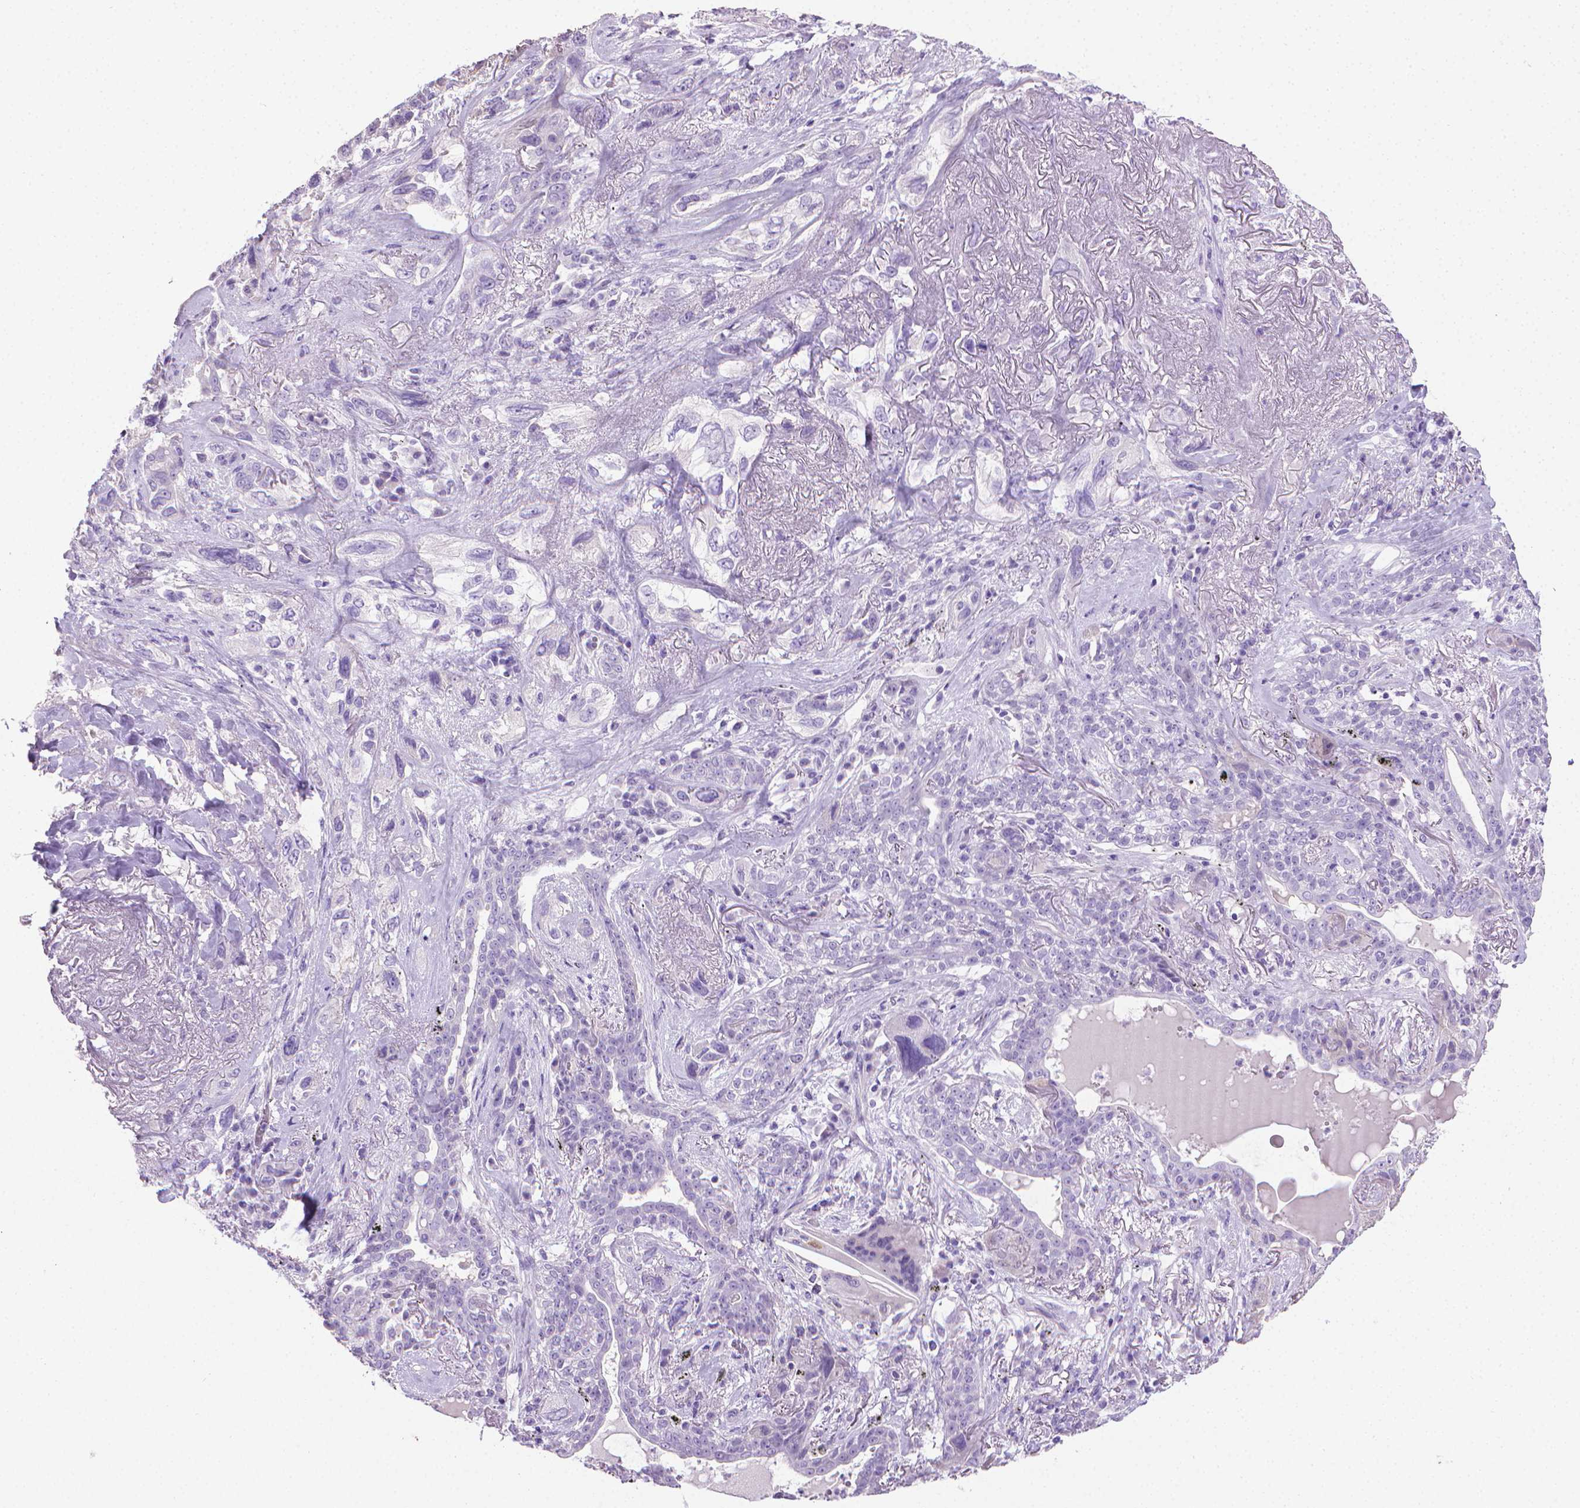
{"staining": {"intensity": "negative", "quantity": "none", "location": "none"}, "tissue": "lung cancer", "cell_type": "Tumor cells", "image_type": "cancer", "snomed": [{"axis": "morphology", "description": "Squamous cell carcinoma, NOS"}, {"axis": "topography", "description": "Lung"}], "caption": "Immunohistochemistry micrograph of neoplastic tissue: lung squamous cell carcinoma stained with DAB (3,3'-diaminobenzidine) exhibits no significant protein expression in tumor cells.", "gene": "PNMA2", "patient": {"sex": "female", "age": 70}}